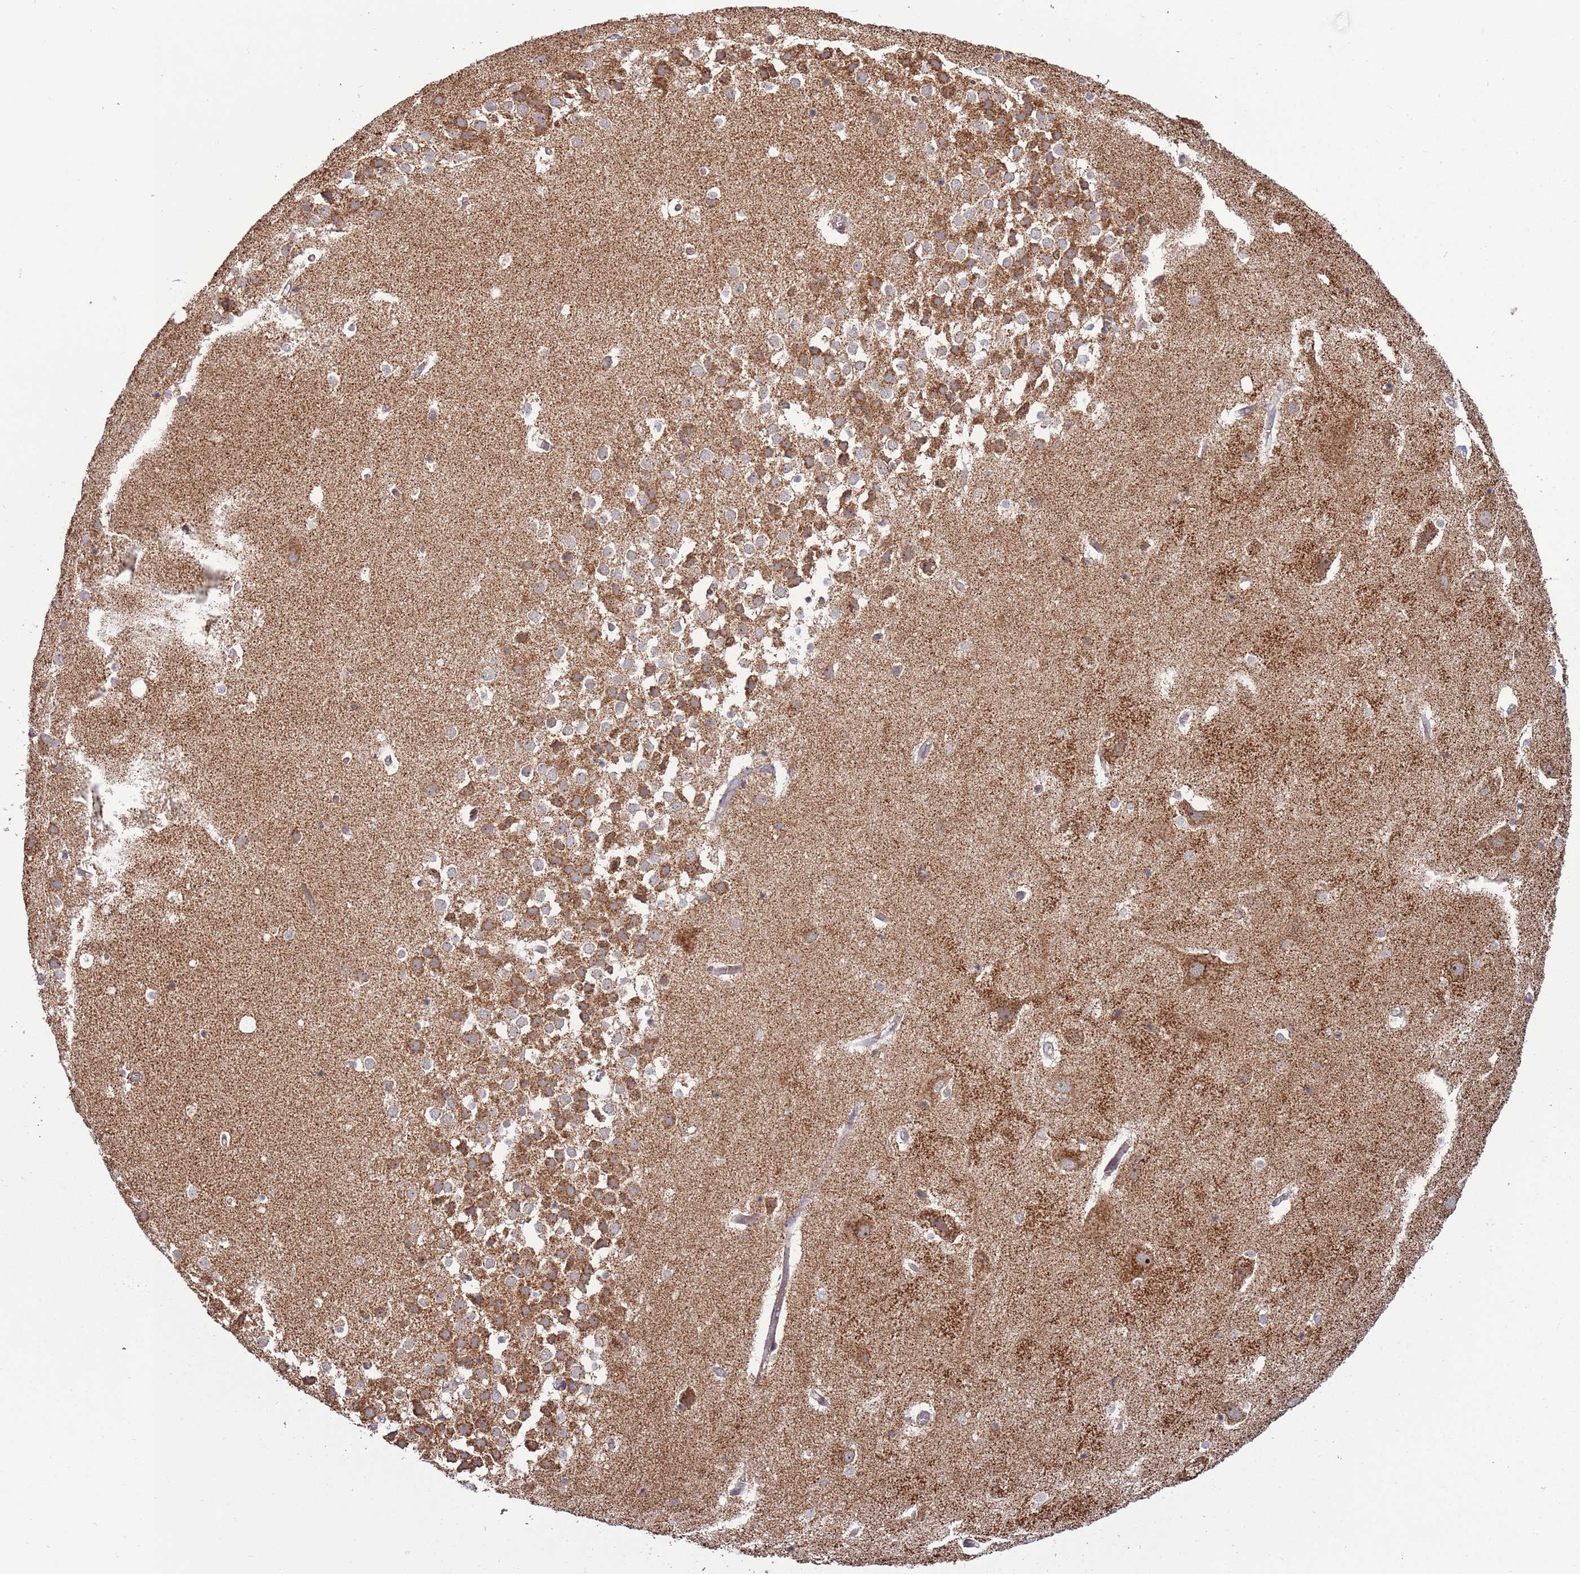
{"staining": {"intensity": "weak", "quantity": "25%-75%", "location": "cytoplasmic/membranous"}, "tissue": "hippocampus", "cell_type": "Glial cells", "image_type": "normal", "snomed": [{"axis": "morphology", "description": "Normal tissue, NOS"}, {"axis": "topography", "description": "Hippocampus"}], "caption": "This is a histology image of immunohistochemistry (IHC) staining of normal hippocampus, which shows weak staining in the cytoplasmic/membranous of glial cells.", "gene": "RCOR2", "patient": {"sex": "female", "age": 52}}